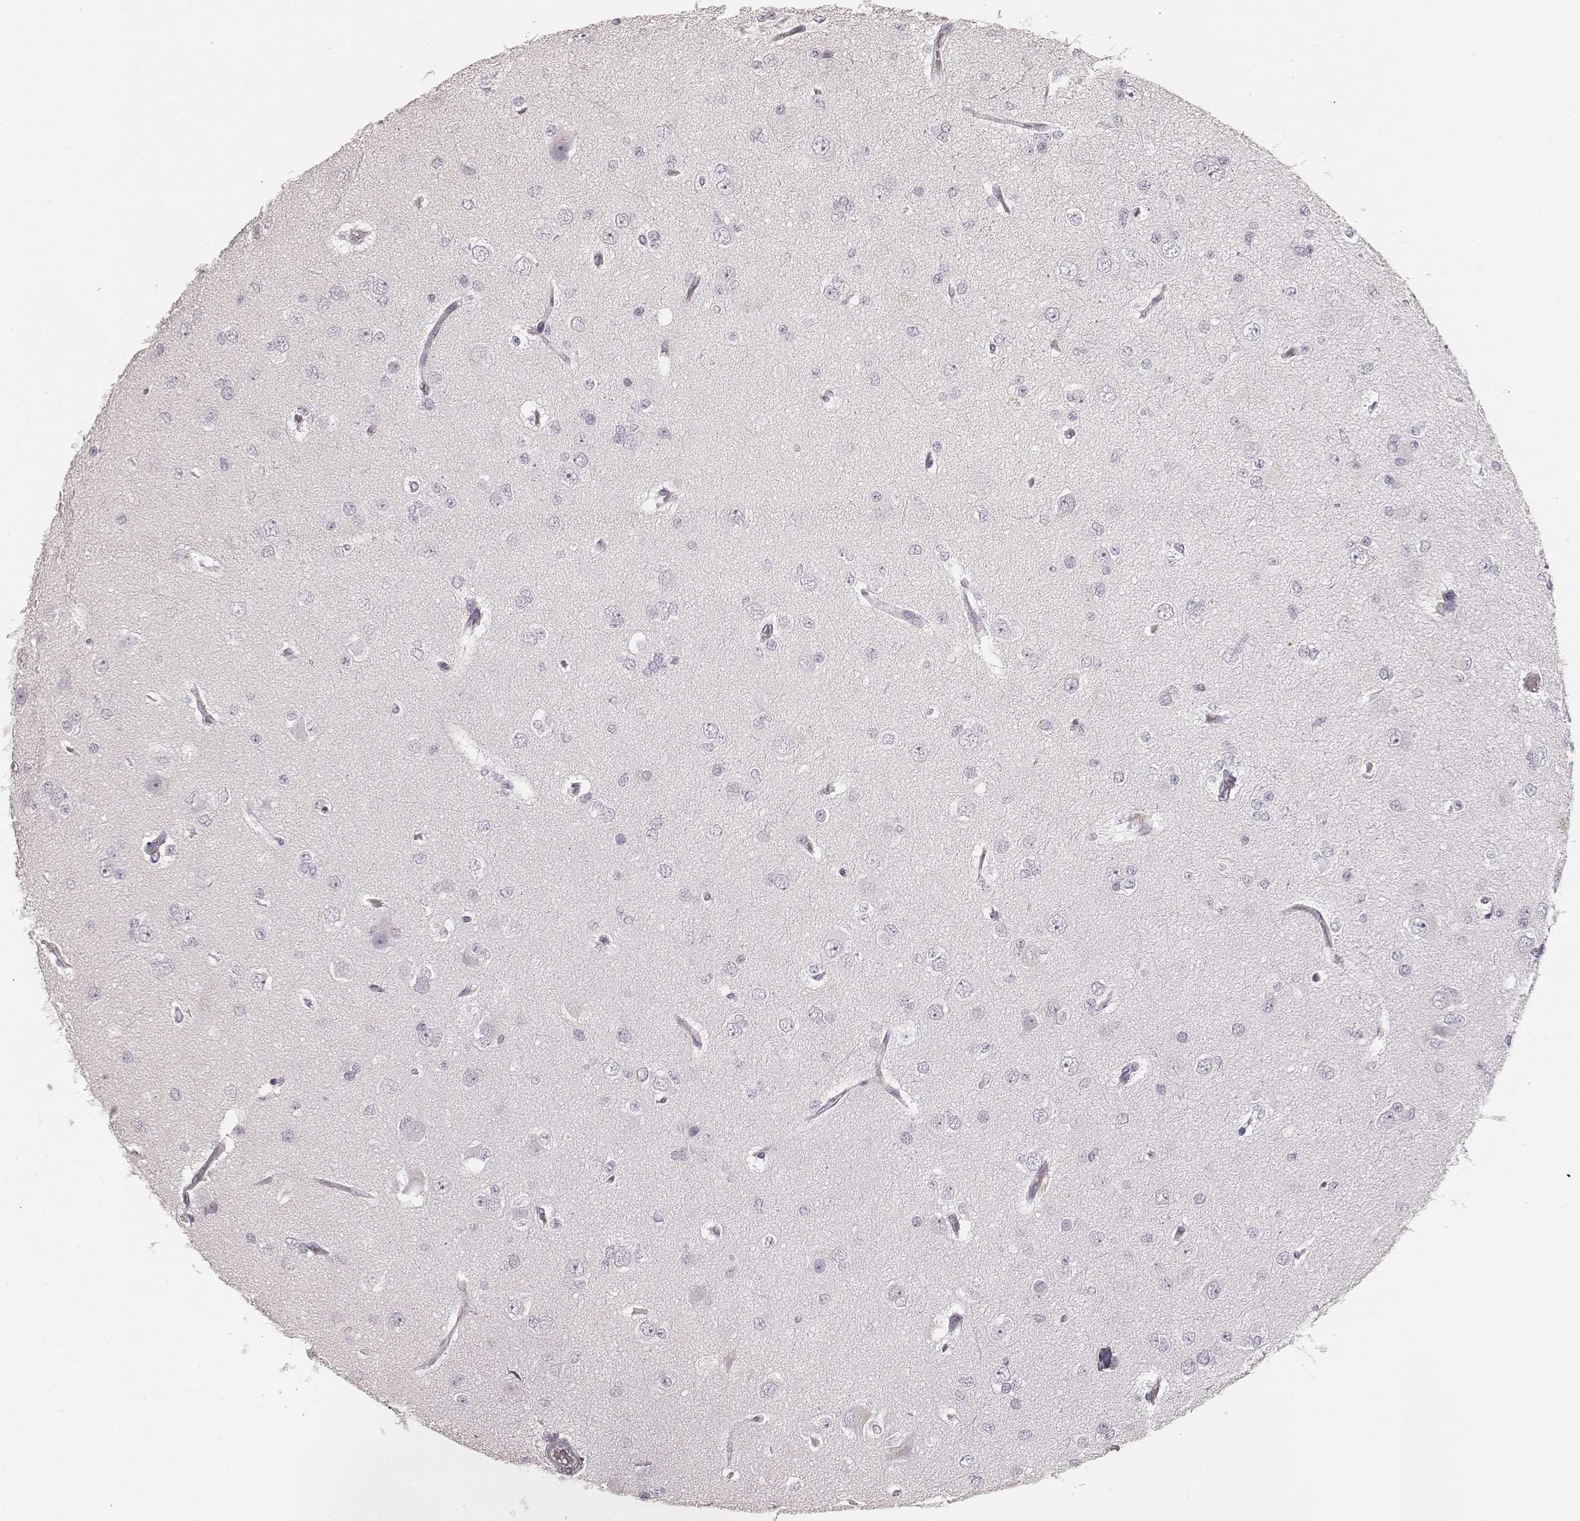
{"staining": {"intensity": "negative", "quantity": "none", "location": "none"}, "tissue": "glioma", "cell_type": "Tumor cells", "image_type": "cancer", "snomed": [{"axis": "morphology", "description": "Glioma, malignant, Low grade"}, {"axis": "topography", "description": "Brain"}], "caption": "Micrograph shows no protein expression in tumor cells of glioma tissue.", "gene": "HNF4G", "patient": {"sex": "male", "age": 27}}